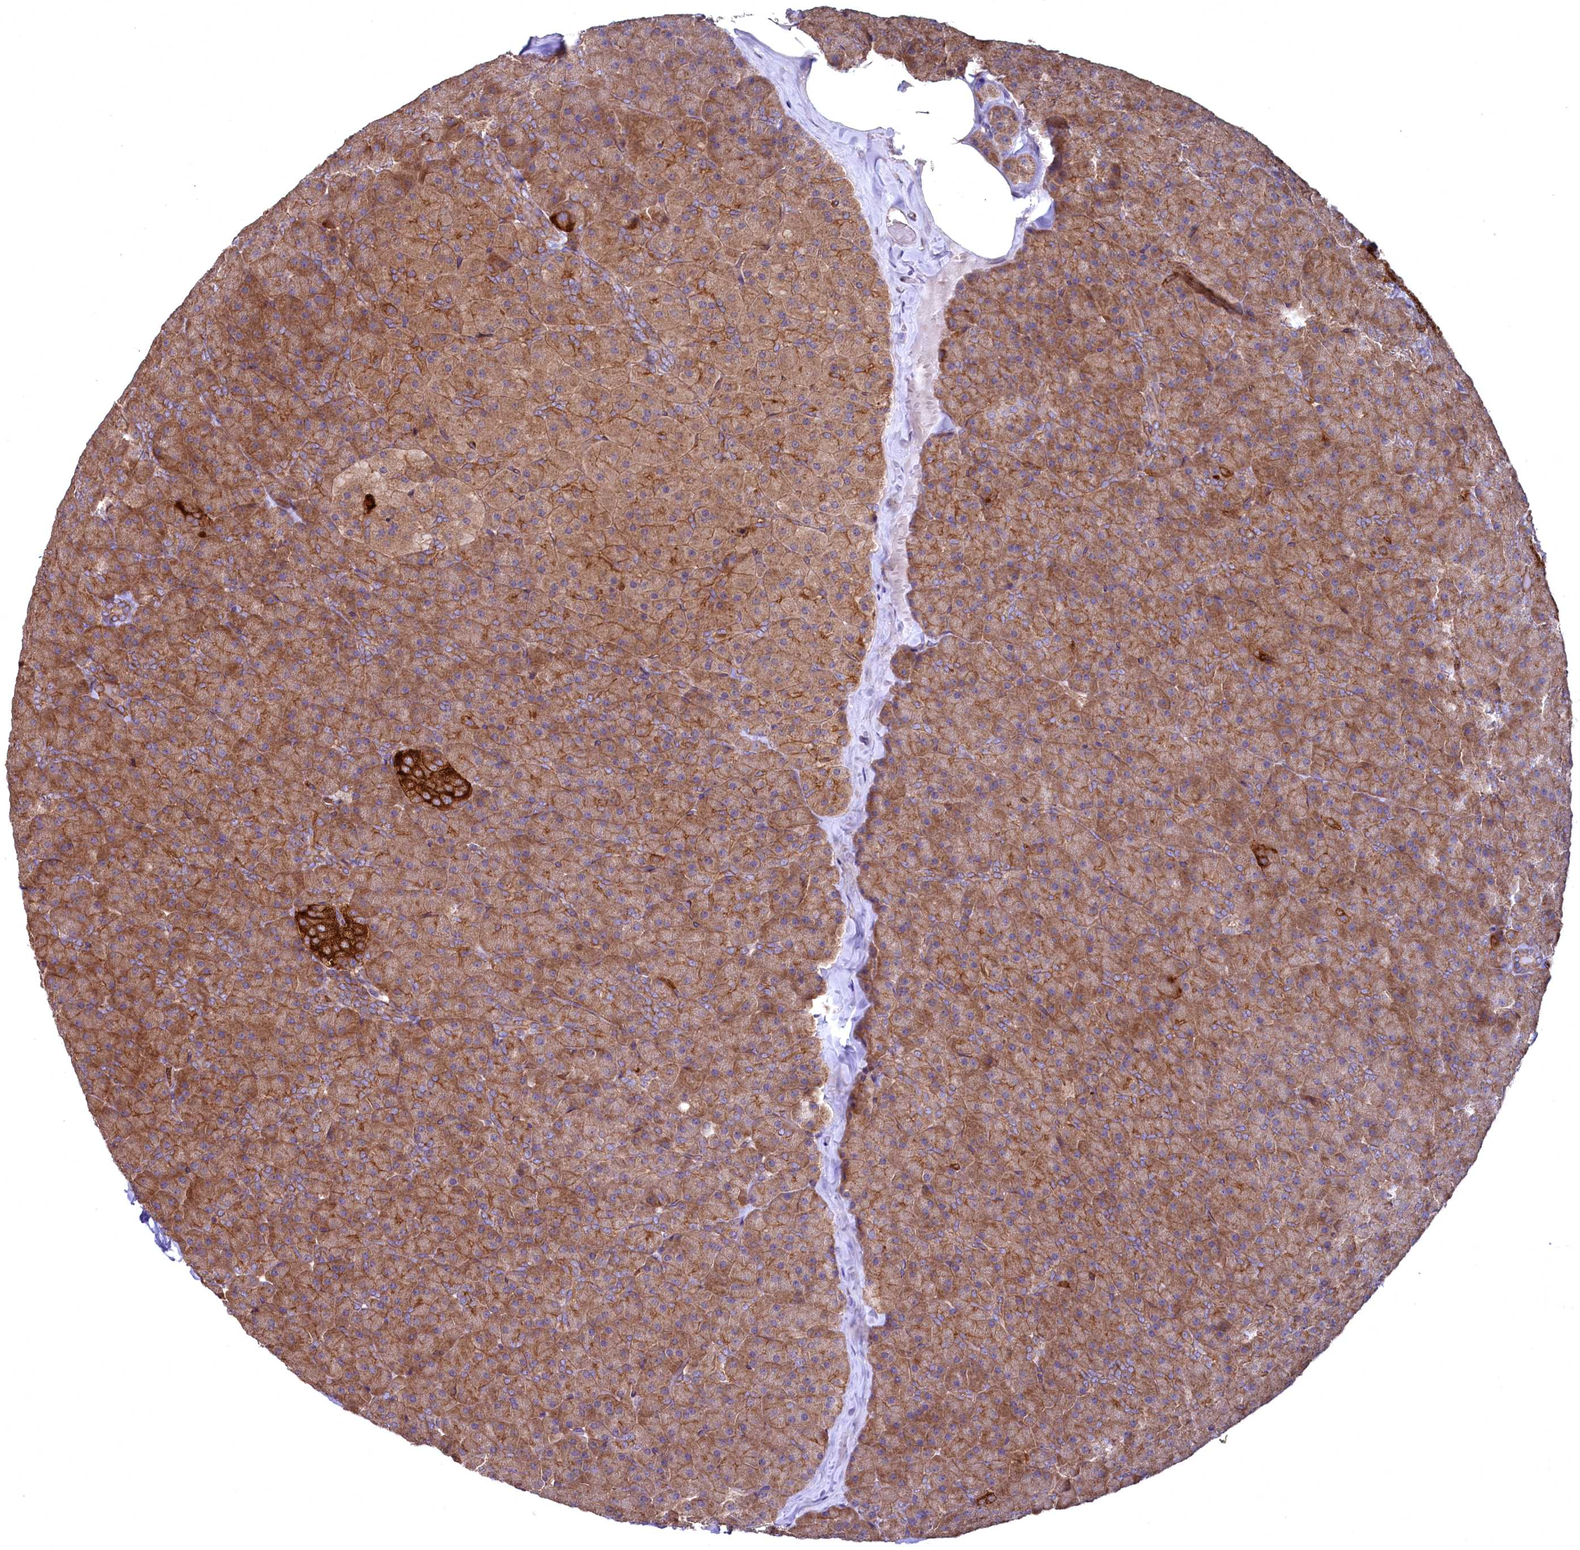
{"staining": {"intensity": "moderate", "quantity": ">75%", "location": "cytoplasmic/membranous"}, "tissue": "pancreas", "cell_type": "Exocrine glandular cells", "image_type": "normal", "snomed": [{"axis": "morphology", "description": "Normal tissue, NOS"}, {"axis": "topography", "description": "Pancreas"}], "caption": "Immunohistochemistry staining of benign pancreas, which displays medium levels of moderate cytoplasmic/membranous expression in about >75% of exocrine glandular cells indicating moderate cytoplasmic/membranous protein staining. The staining was performed using DAB (brown) for protein detection and nuclei were counterstained in hematoxylin (blue).", "gene": "SVIP", "patient": {"sex": "male", "age": 36}}